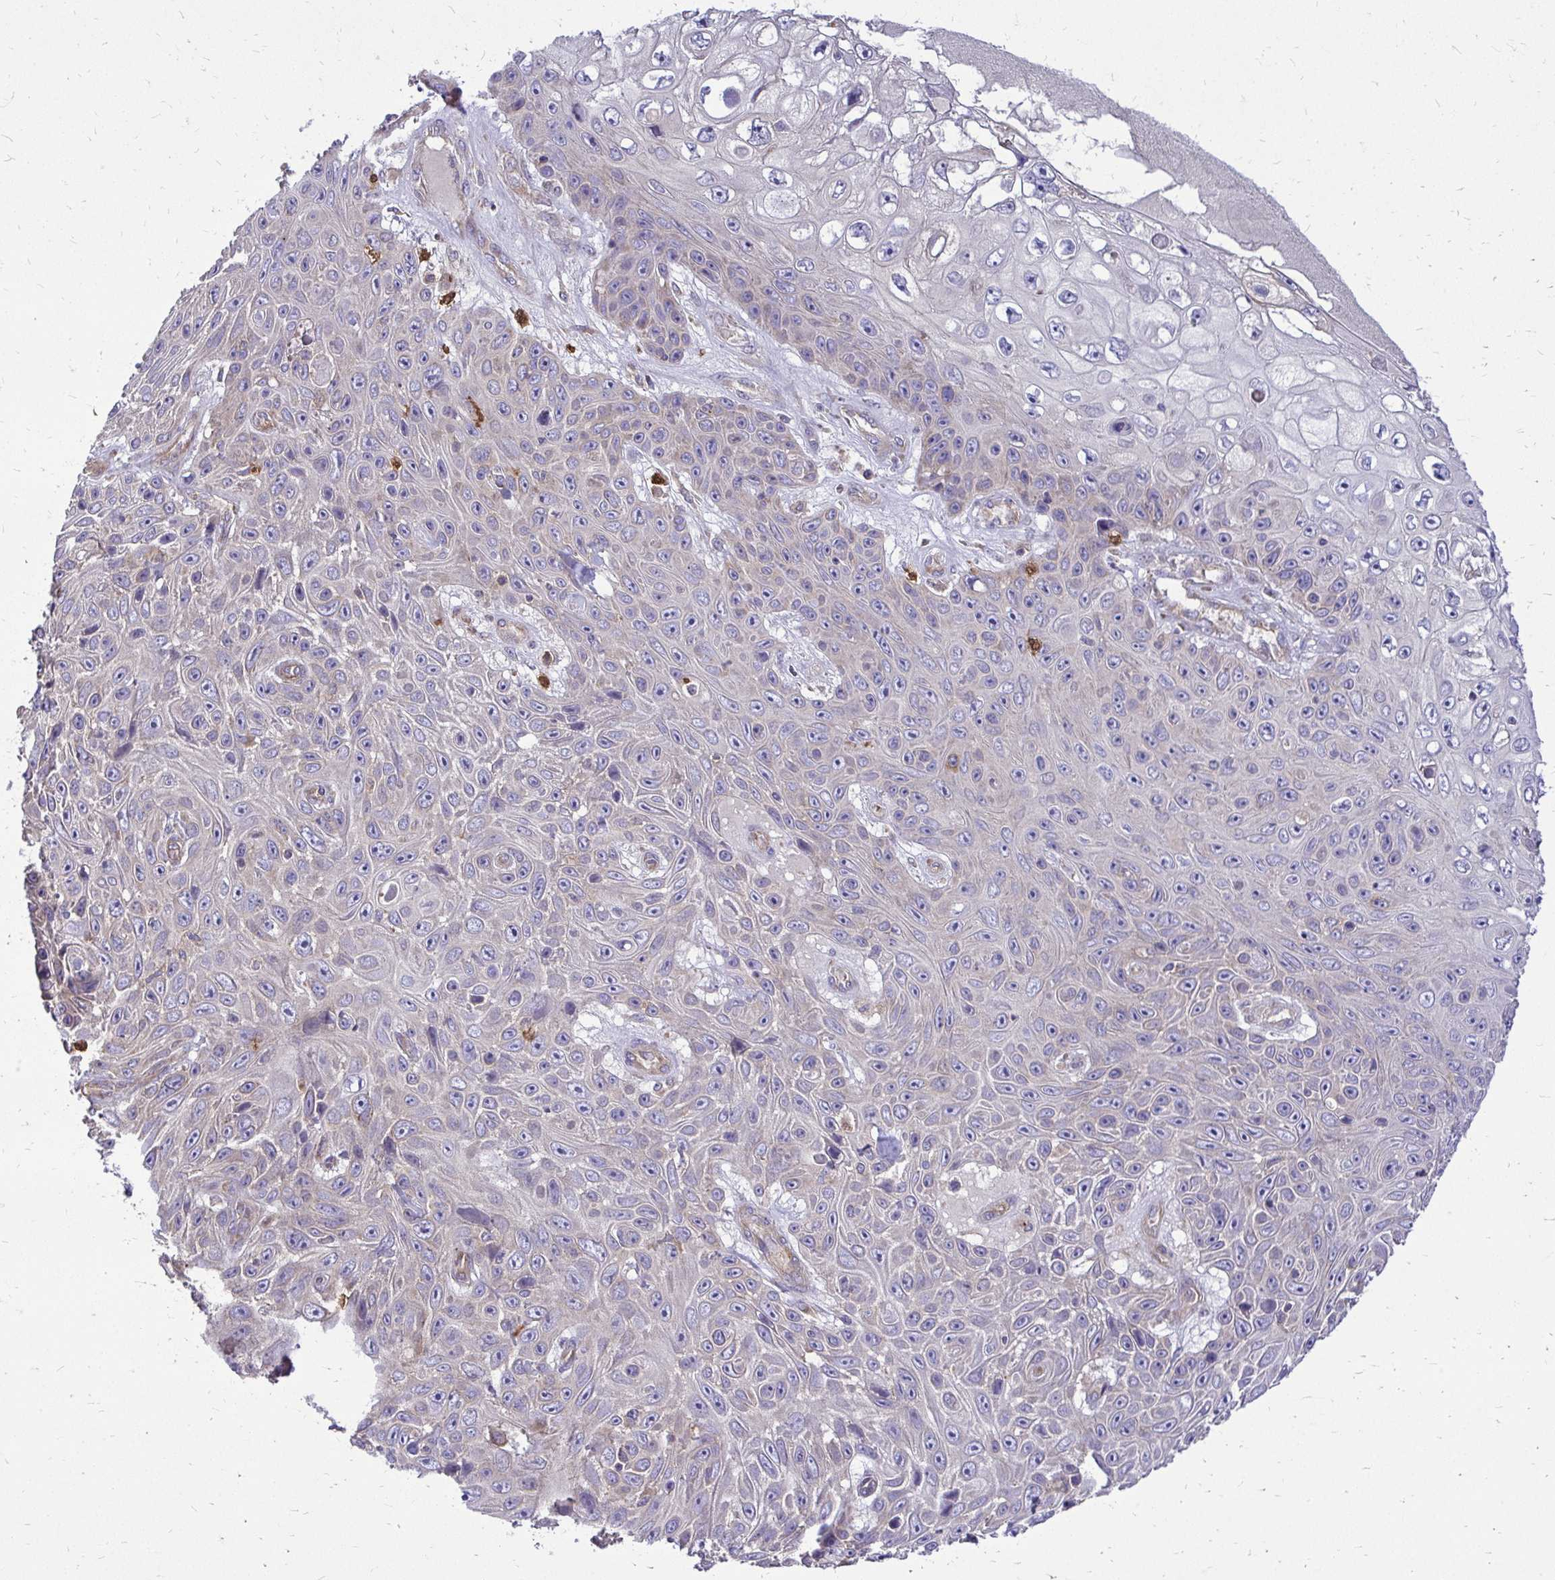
{"staining": {"intensity": "negative", "quantity": "none", "location": "none"}, "tissue": "skin cancer", "cell_type": "Tumor cells", "image_type": "cancer", "snomed": [{"axis": "morphology", "description": "Squamous cell carcinoma, NOS"}, {"axis": "topography", "description": "Skin"}], "caption": "Tumor cells are negative for brown protein staining in skin cancer (squamous cell carcinoma).", "gene": "FMR1", "patient": {"sex": "male", "age": 82}}